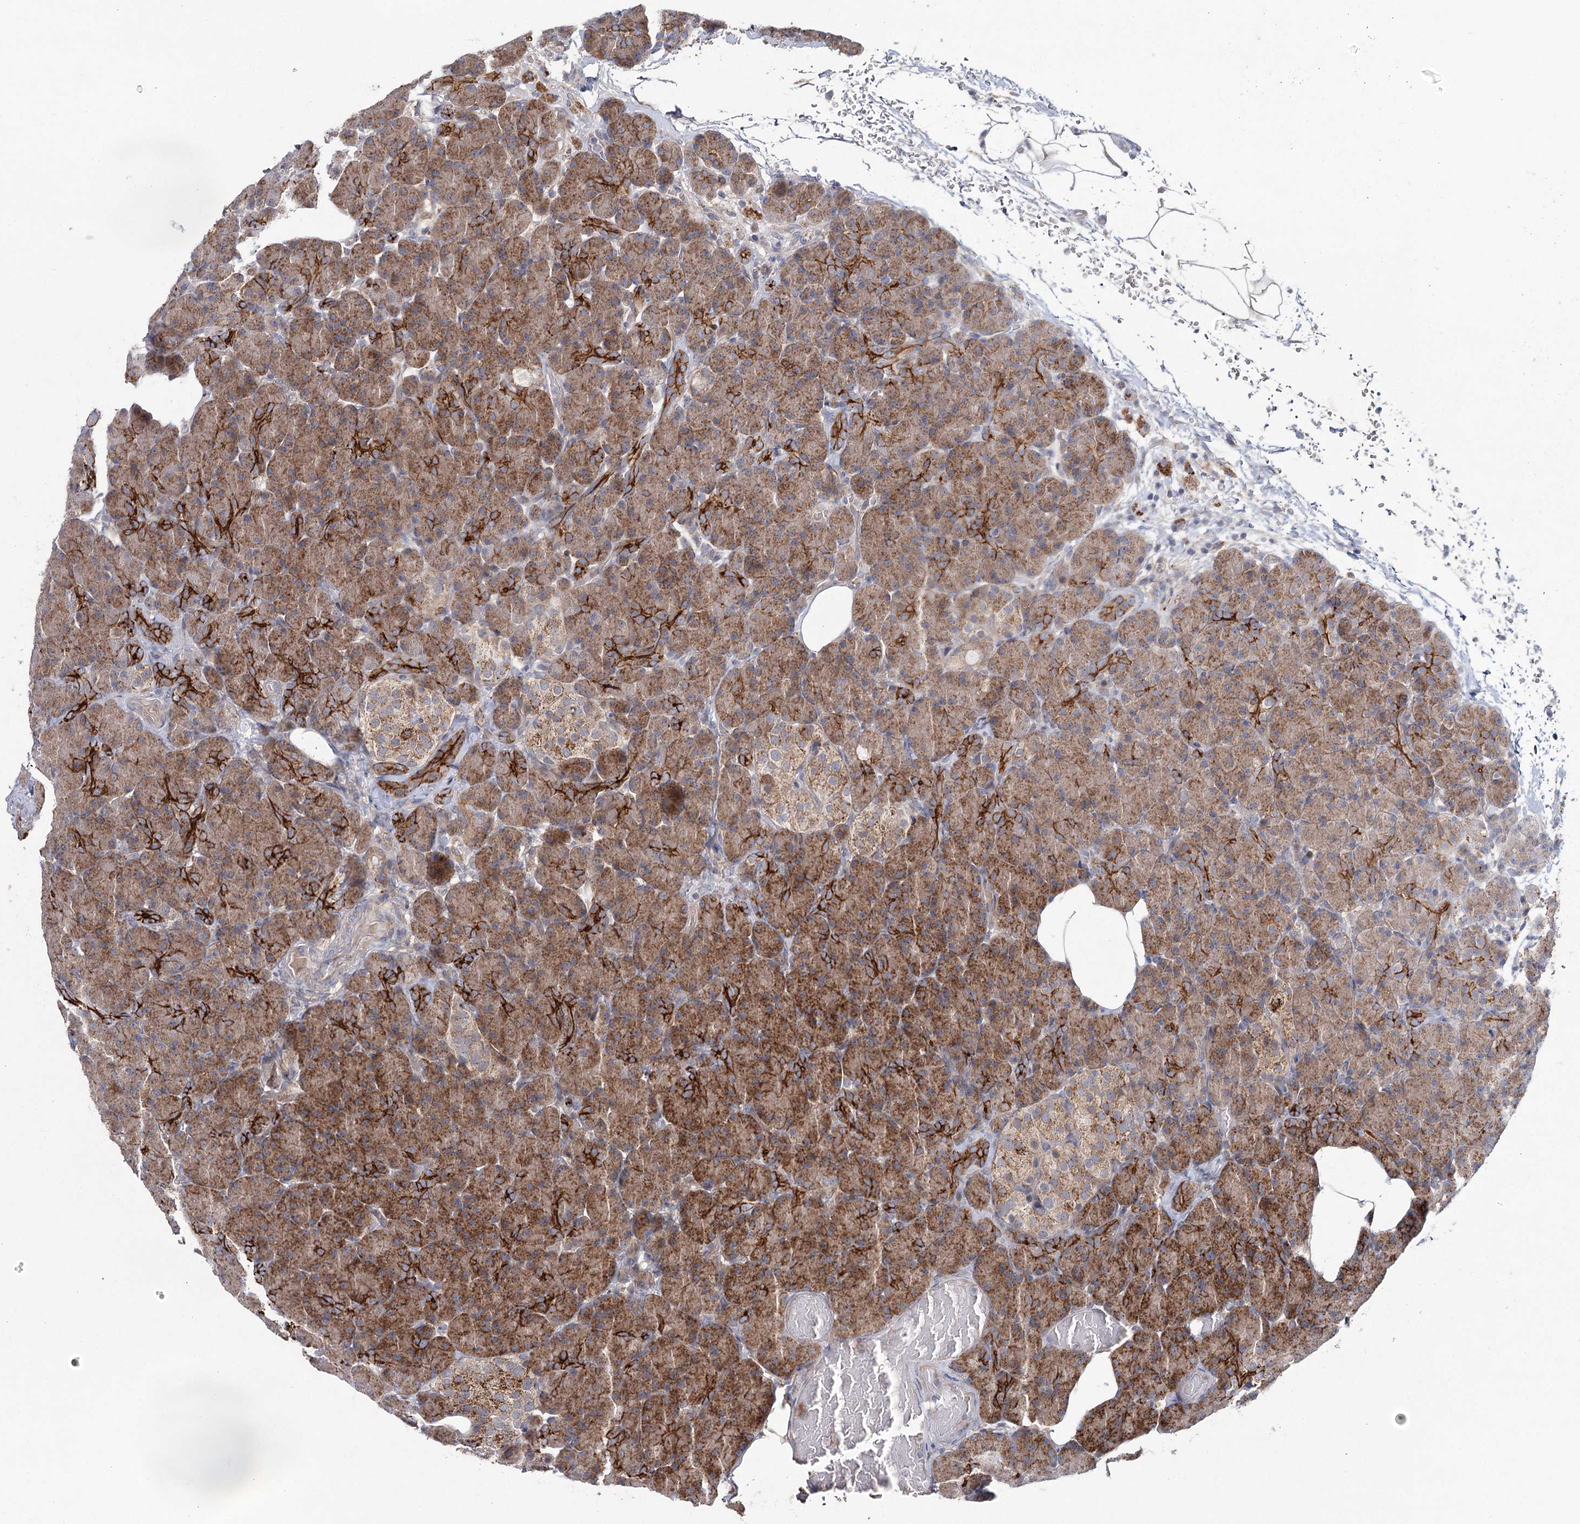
{"staining": {"intensity": "strong", "quantity": ">75%", "location": "cytoplasmic/membranous"}, "tissue": "pancreas", "cell_type": "Exocrine glandular cells", "image_type": "normal", "snomed": [{"axis": "morphology", "description": "Normal tissue, NOS"}, {"axis": "topography", "description": "Pancreas"}], "caption": "Pancreas stained with immunohistochemistry (IHC) demonstrates strong cytoplasmic/membranous expression in about >75% of exocrine glandular cells. (brown staining indicates protein expression, while blue staining denotes nuclei).", "gene": "MAP3K13", "patient": {"sex": "female", "age": 43}}